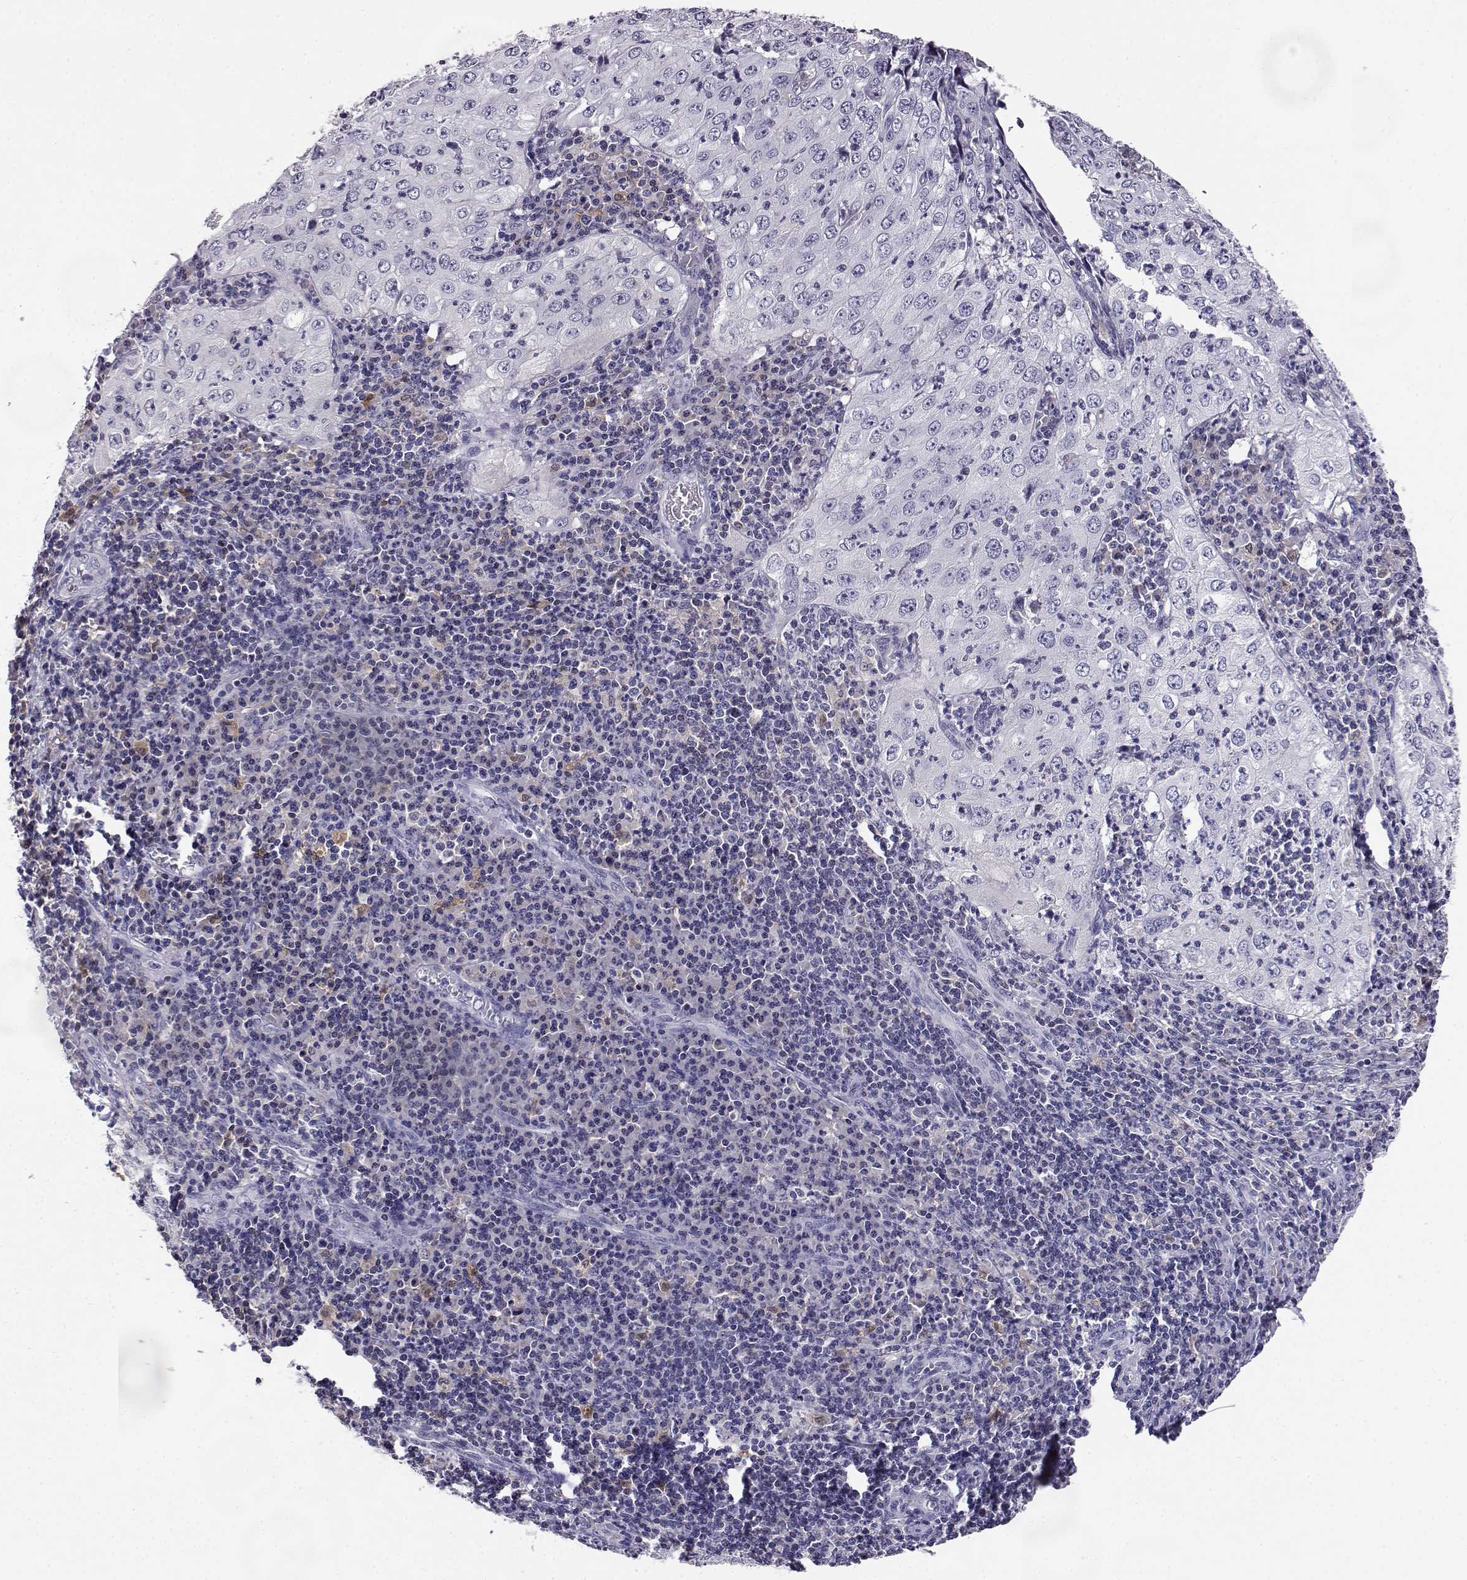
{"staining": {"intensity": "negative", "quantity": "none", "location": "none"}, "tissue": "cervical cancer", "cell_type": "Tumor cells", "image_type": "cancer", "snomed": [{"axis": "morphology", "description": "Squamous cell carcinoma, NOS"}, {"axis": "topography", "description": "Cervix"}], "caption": "An immunohistochemistry image of cervical squamous cell carcinoma is shown. There is no staining in tumor cells of cervical squamous cell carcinoma.", "gene": "AKR1B1", "patient": {"sex": "female", "age": 24}}